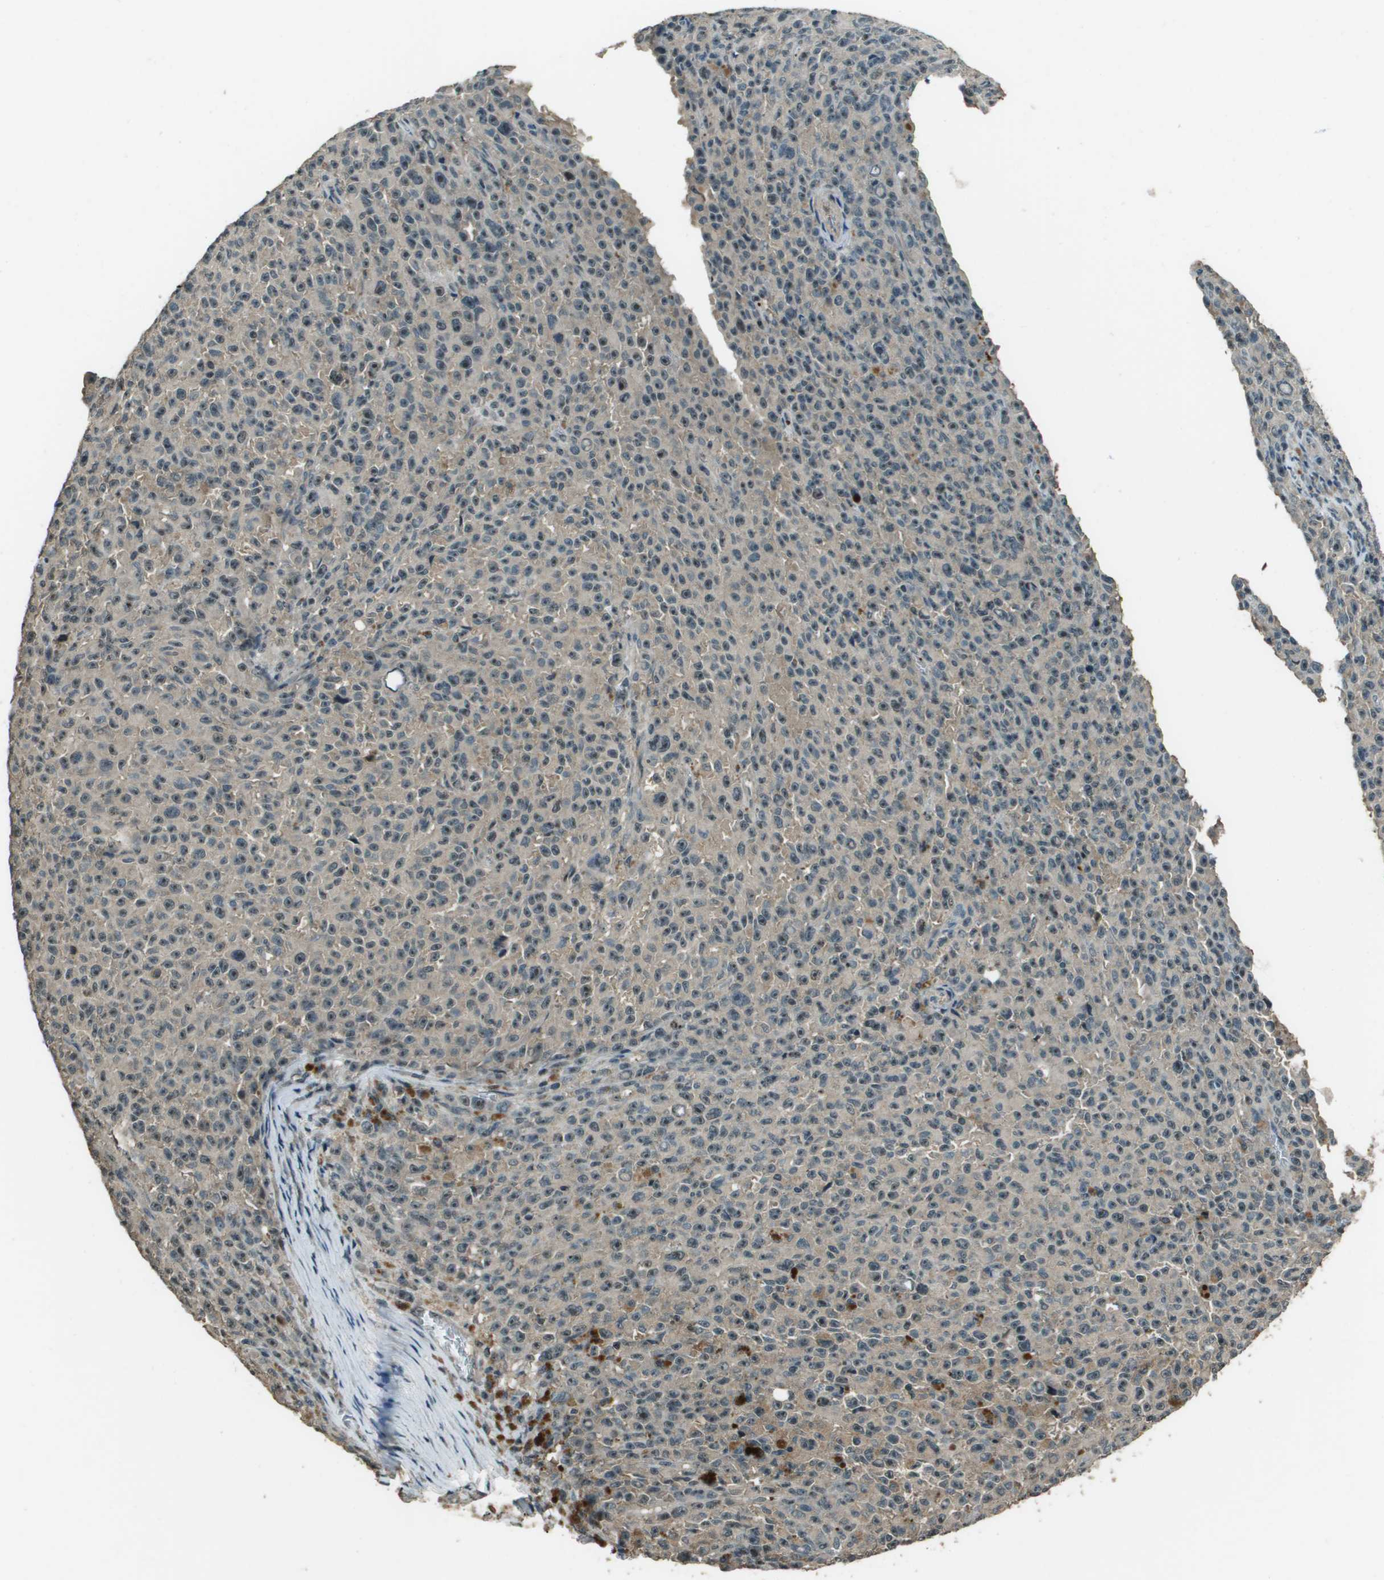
{"staining": {"intensity": "negative", "quantity": "none", "location": "none"}, "tissue": "melanoma", "cell_type": "Tumor cells", "image_type": "cancer", "snomed": [{"axis": "morphology", "description": "Malignant melanoma, NOS"}, {"axis": "topography", "description": "Skin"}], "caption": "An IHC histopathology image of melanoma is shown. There is no staining in tumor cells of melanoma.", "gene": "SDC3", "patient": {"sex": "female", "age": 82}}